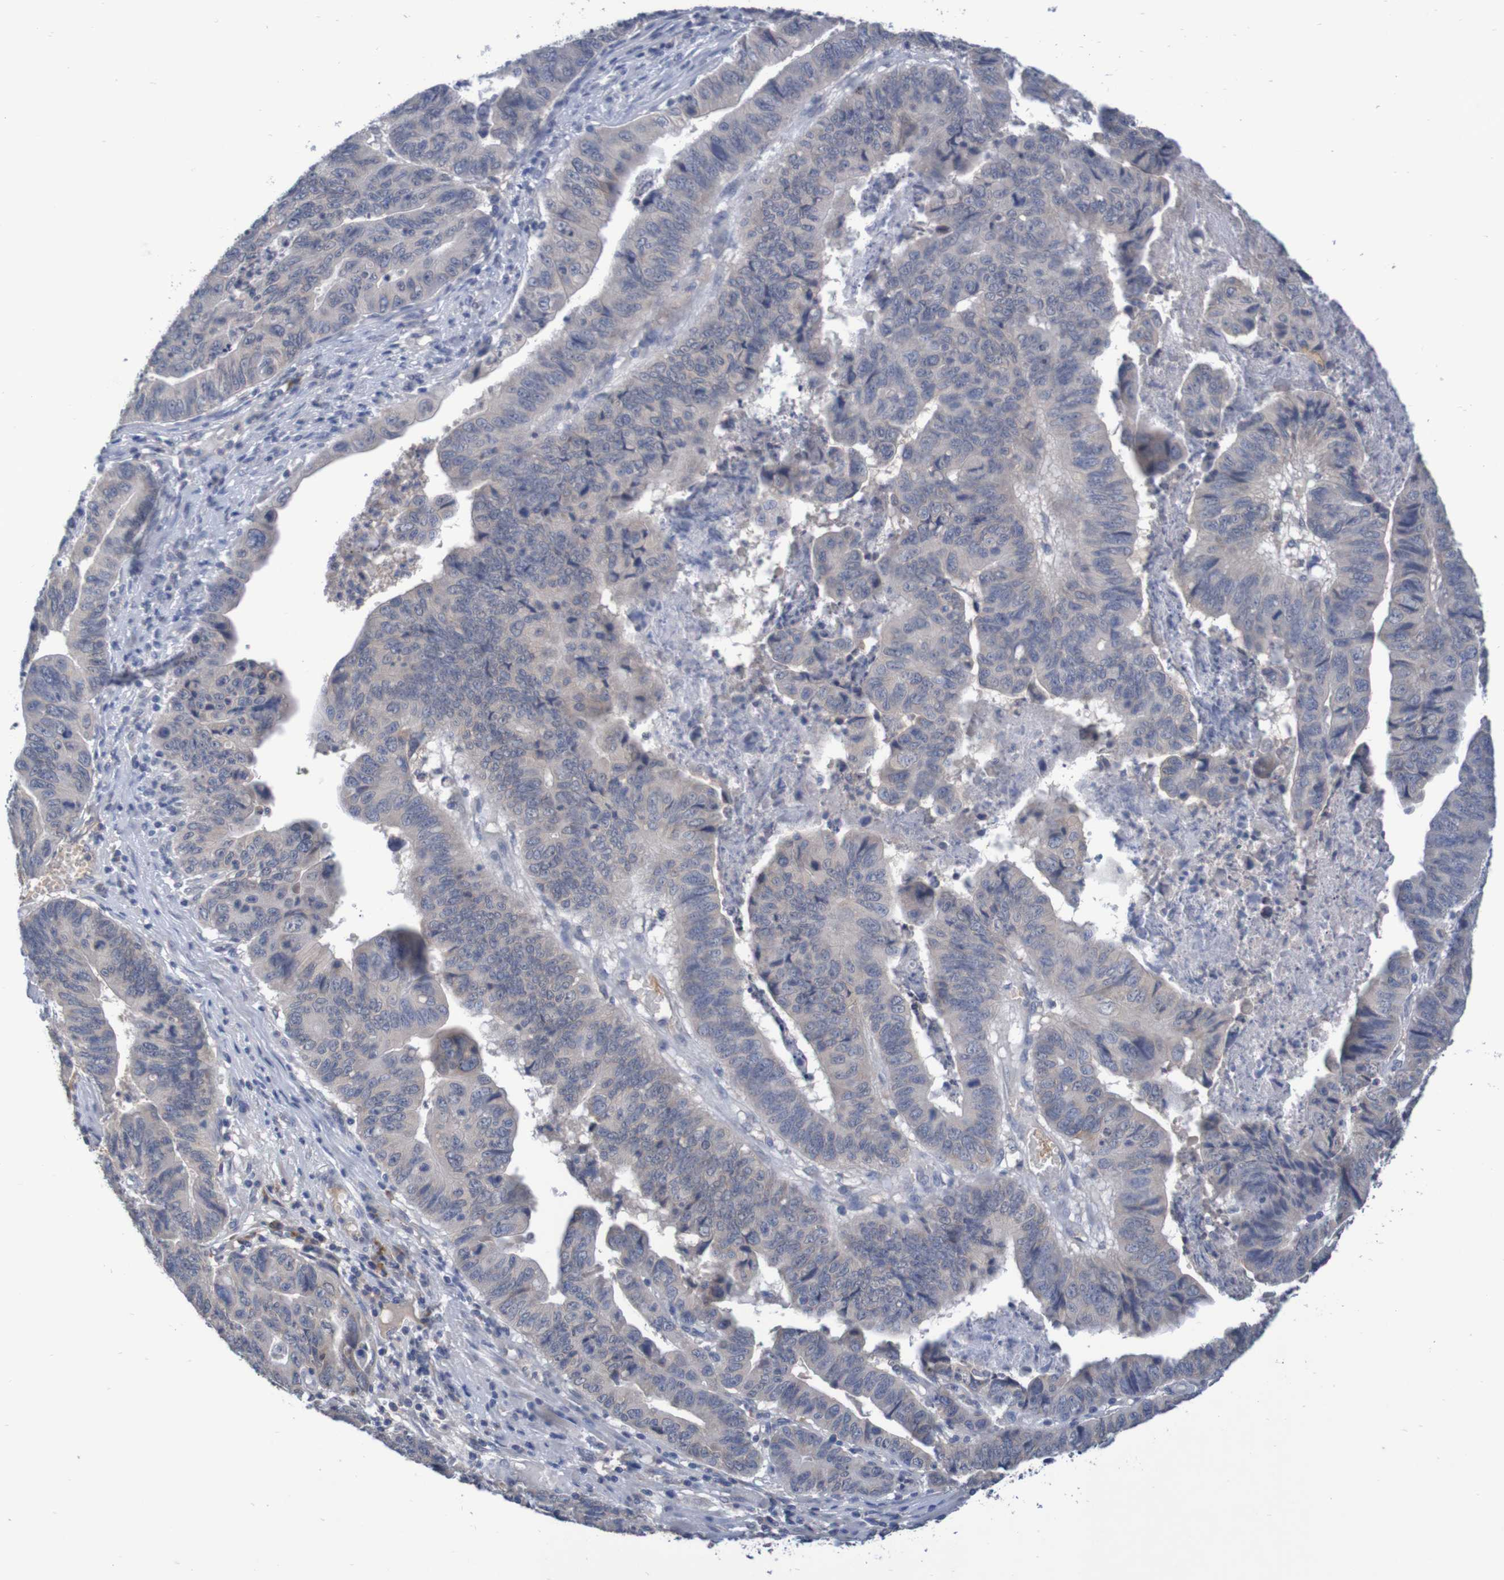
{"staining": {"intensity": "weak", "quantity": "<25%", "location": "cytoplasmic/membranous"}, "tissue": "stomach cancer", "cell_type": "Tumor cells", "image_type": "cancer", "snomed": [{"axis": "morphology", "description": "Adenocarcinoma, NOS"}, {"axis": "topography", "description": "Stomach, lower"}], "caption": "Adenocarcinoma (stomach) was stained to show a protein in brown. There is no significant staining in tumor cells. (Stains: DAB IHC with hematoxylin counter stain, Microscopy: brightfield microscopy at high magnification).", "gene": "LTA", "patient": {"sex": "male", "age": 77}}